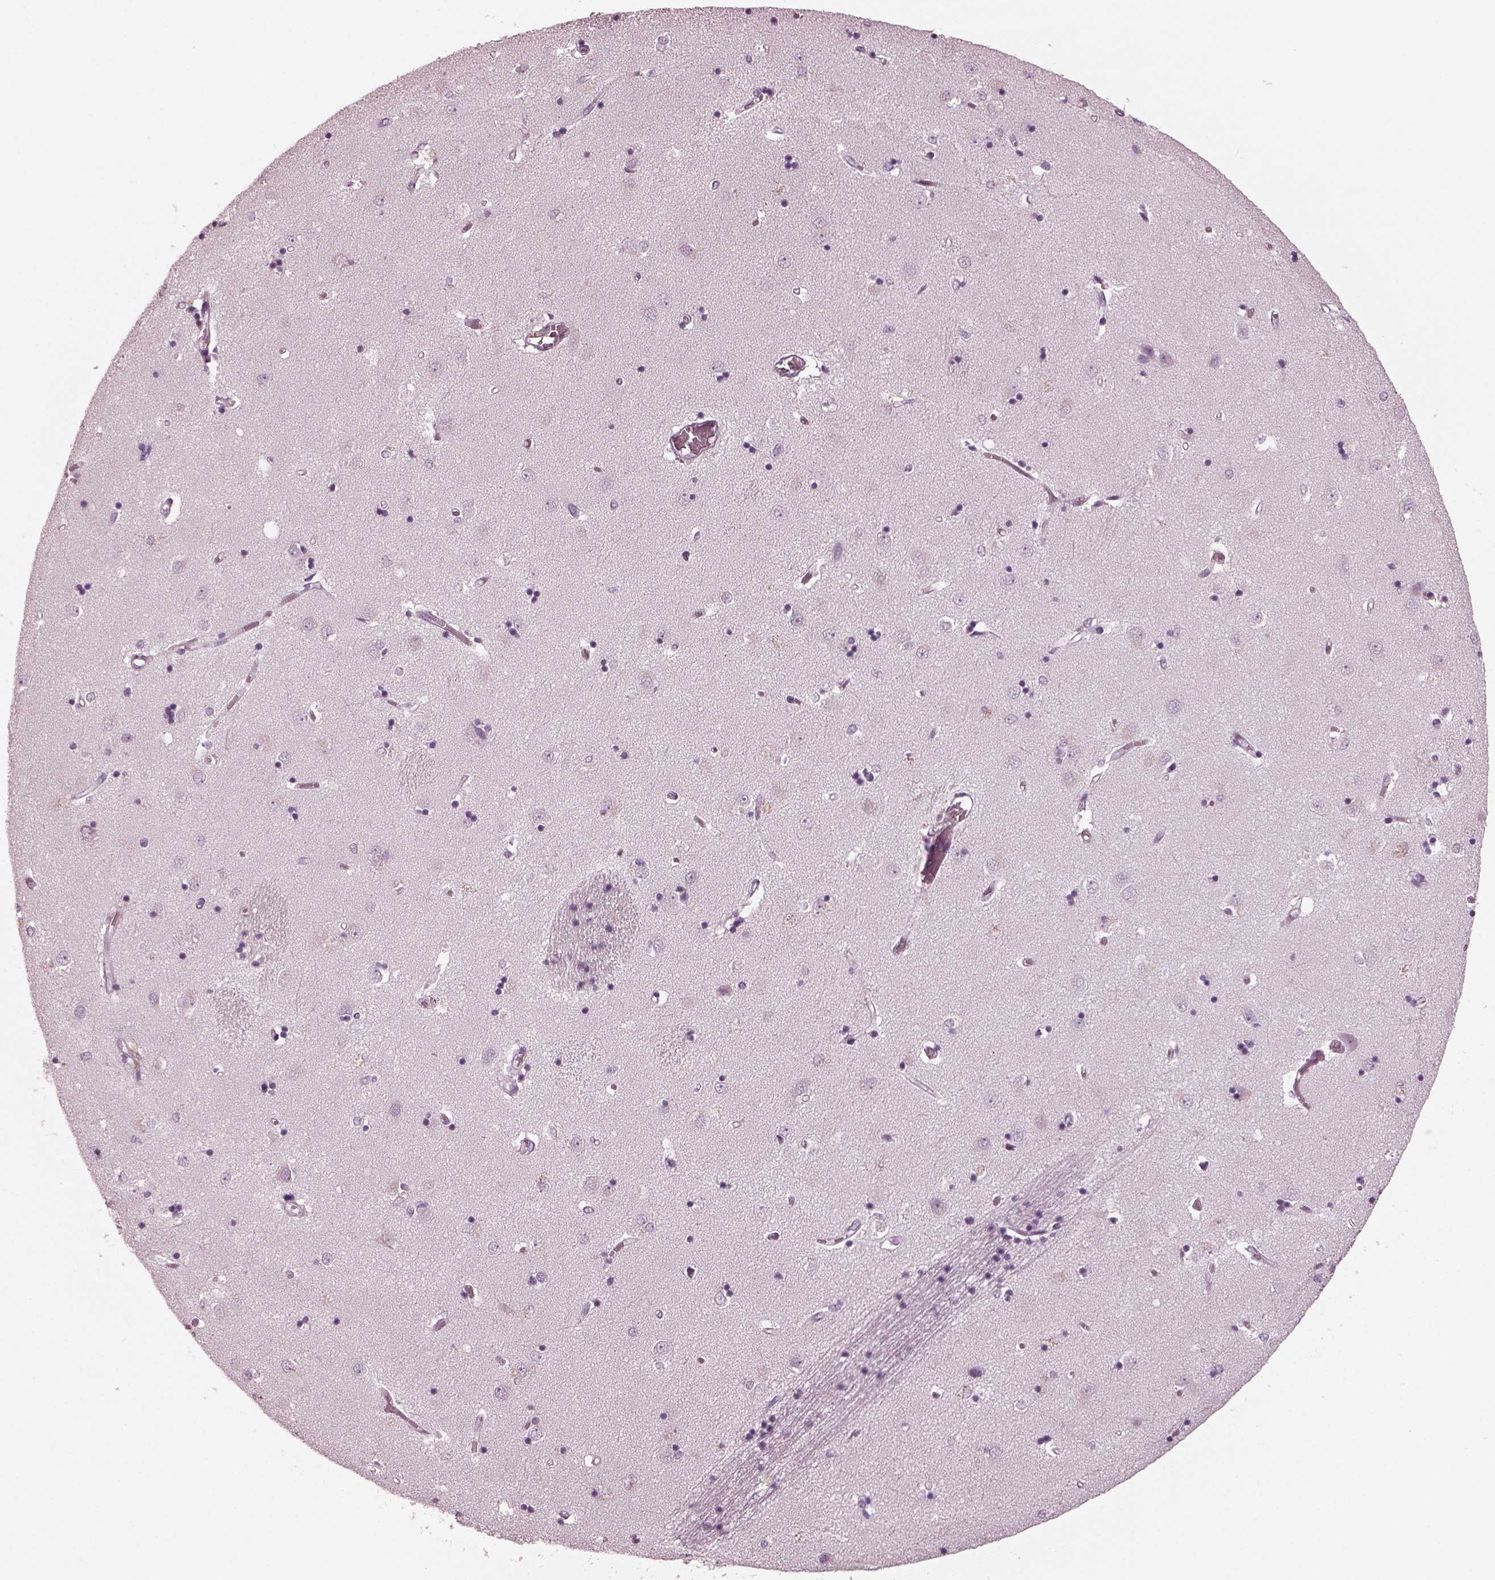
{"staining": {"intensity": "negative", "quantity": "none", "location": "none"}, "tissue": "caudate", "cell_type": "Glial cells", "image_type": "normal", "snomed": [{"axis": "morphology", "description": "Normal tissue, NOS"}, {"axis": "topography", "description": "Lateral ventricle wall"}], "caption": "Normal caudate was stained to show a protein in brown. There is no significant positivity in glial cells.", "gene": "RCVRN", "patient": {"sex": "male", "age": 54}}